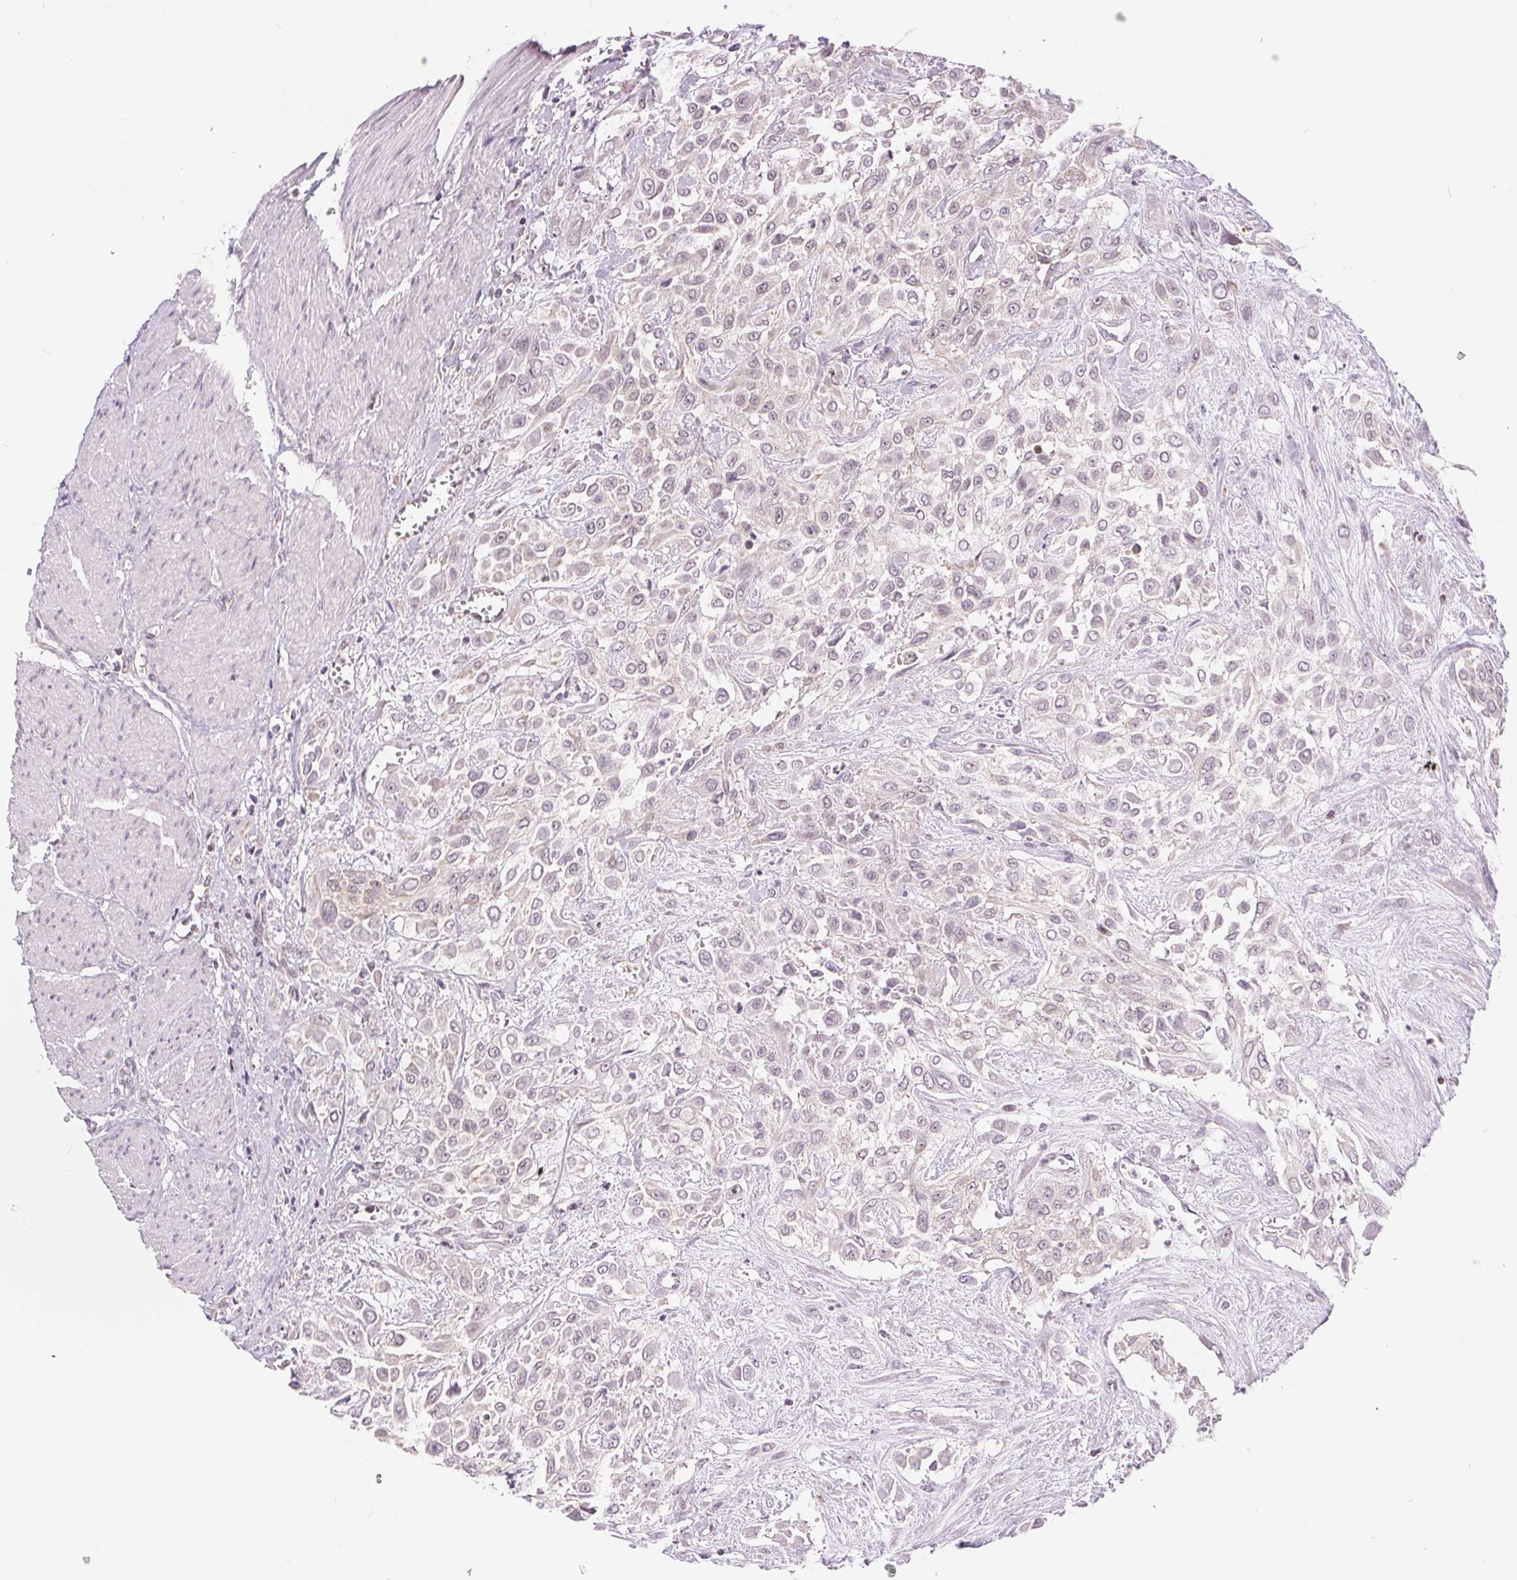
{"staining": {"intensity": "negative", "quantity": "none", "location": "none"}, "tissue": "urothelial cancer", "cell_type": "Tumor cells", "image_type": "cancer", "snomed": [{"axis": "morphology", "description": "Urothelial carcinoma, High grade"}, {"axis": "topography", "description": "Urinary bladder"}], "caption": "Immunohistochemistry (IHC) of human urothelial cancer reveals no positivity in tumor cells.", "gene": "POU2F2", "patient": {"sex": "male", "age": 57}}